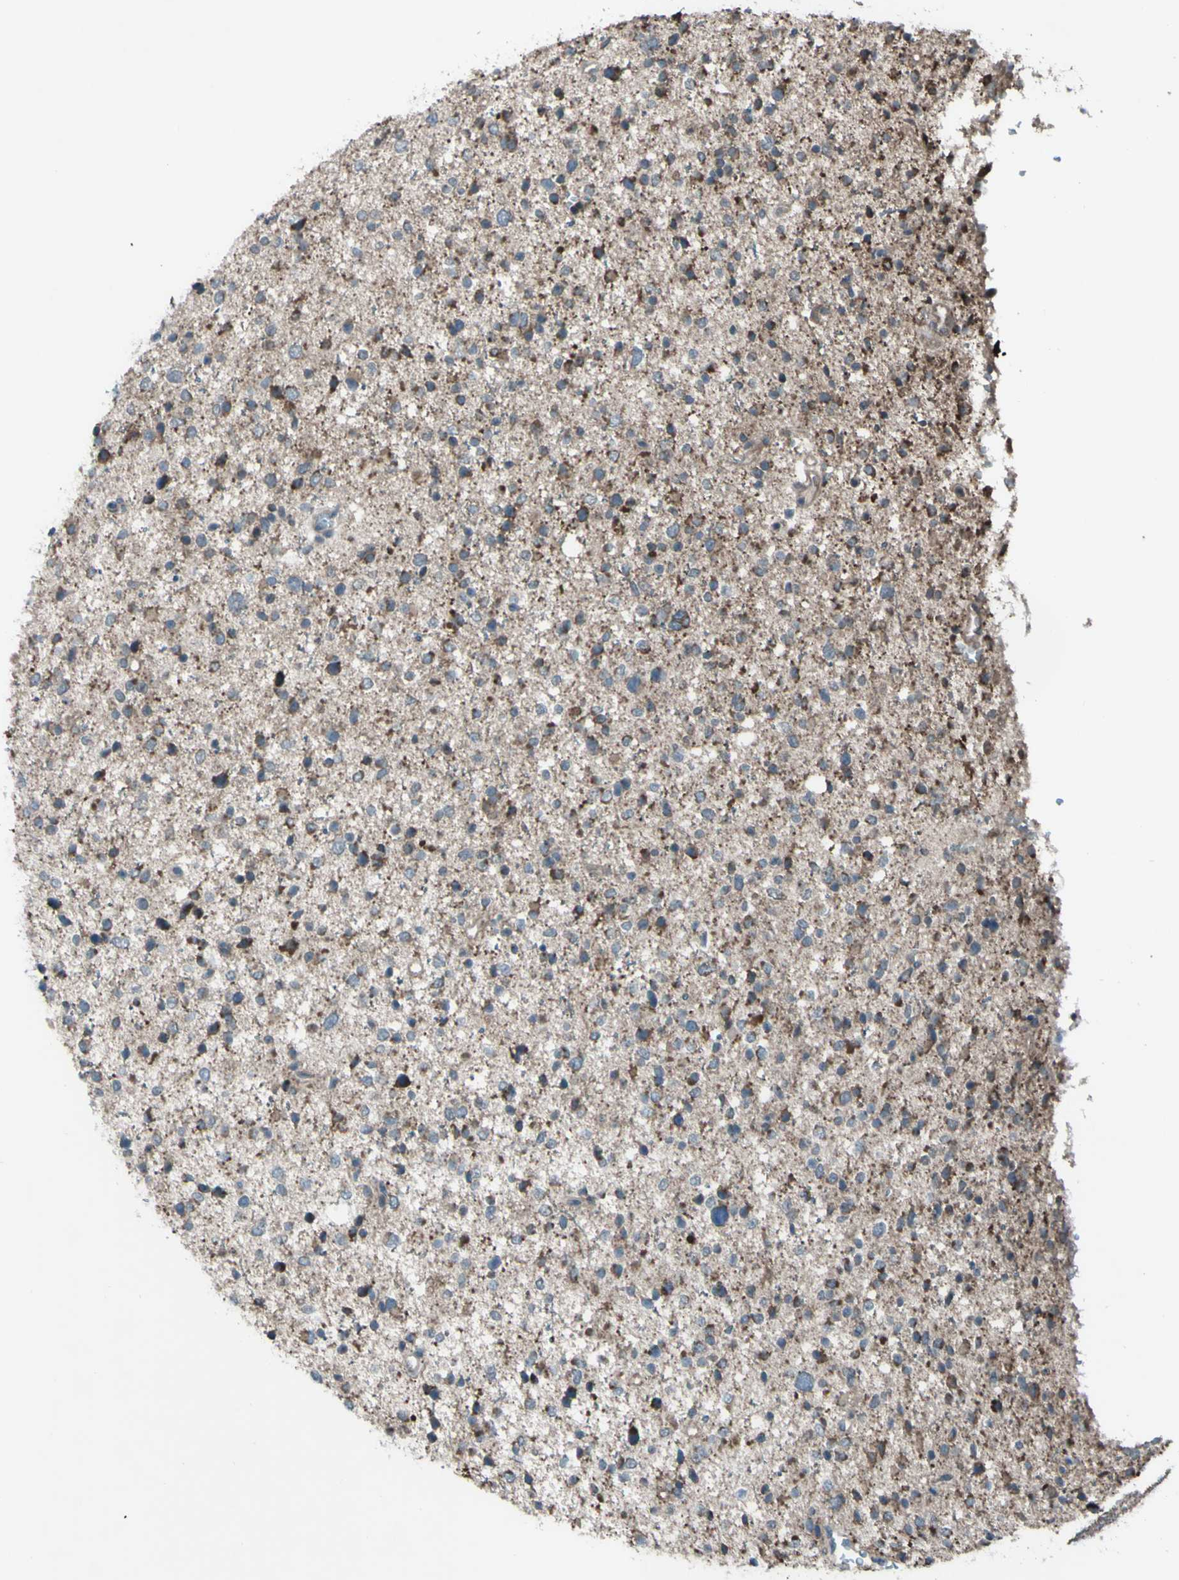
{"staining": {"intensity": "moderate", "quantity": "<25%", "location": "cytoplasmic/membranous"}, "tissue": "glioma", "cell_type": "Tumor cells", "image_type": "cancer", "snomed": [{"axis": "morphology", "description": "Glioma, malignant, Low grade"}, {"axis": "topography", "description": "Brain"}], "caption": "Human glioma stained with a brown dye exhibits moderate cytoplasmic/membranous positive positivity in approximately <25% of tumor cells.", "gene": "ACOT8", "patient": {"sex": "female", "age": 37}}